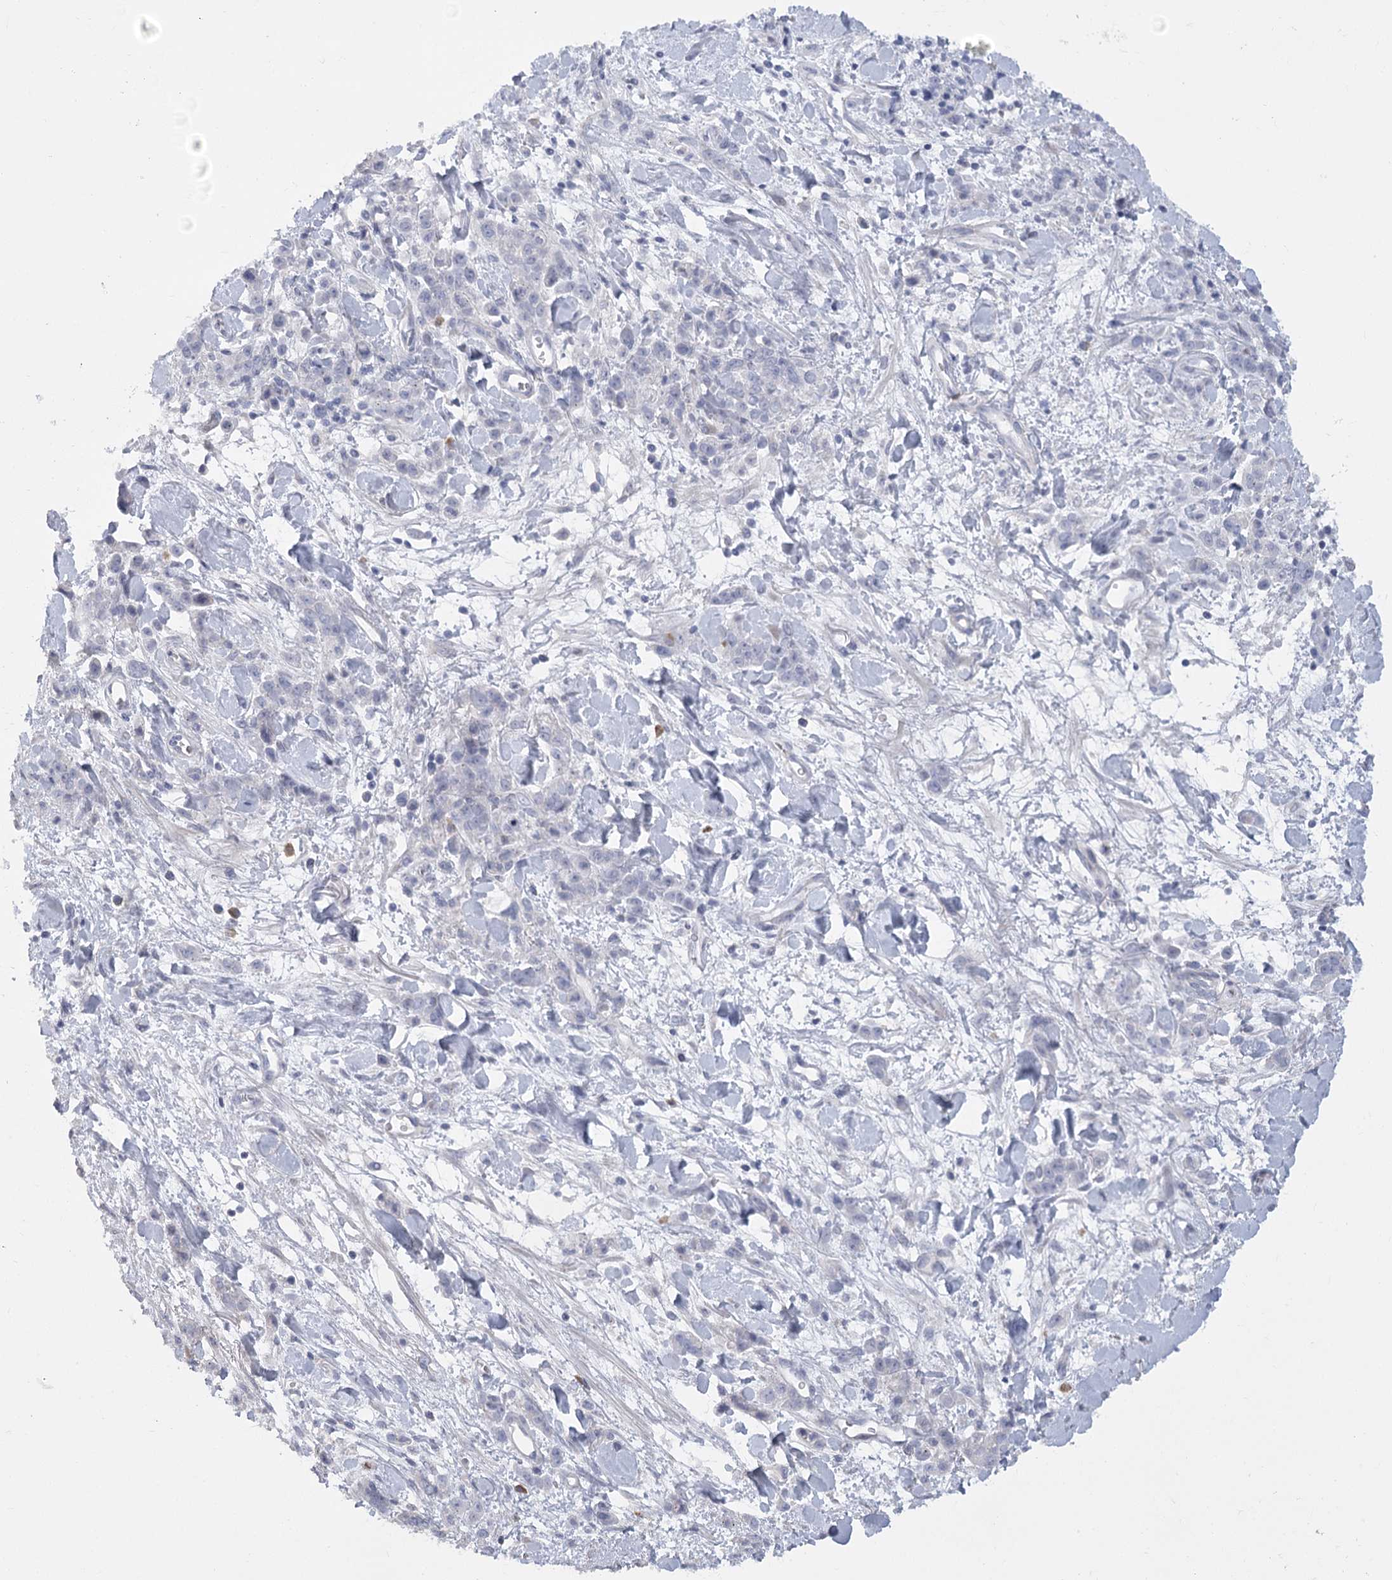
{"staining": {"intensity": "negative", "quantity": "none", "location": "none"}, "tissue": "stomach cancer", "cell_type": "Tumor cells", "image_type": "cancer", "snomed": [{"axis": "morphology", "description": "Normal tissue, NOS"}, {"axis": "morphology", "description": "Adenocarcinoma, NOS"}, {"axis": "topography", "description": "Stomach"}], "caption": "A photomicrograph of stomach adenocarcinoma stained for a protein displays no brown staining in tumor cells.", "gene": "FAM76B", "patient": {"sex": "male", "age": 82}}